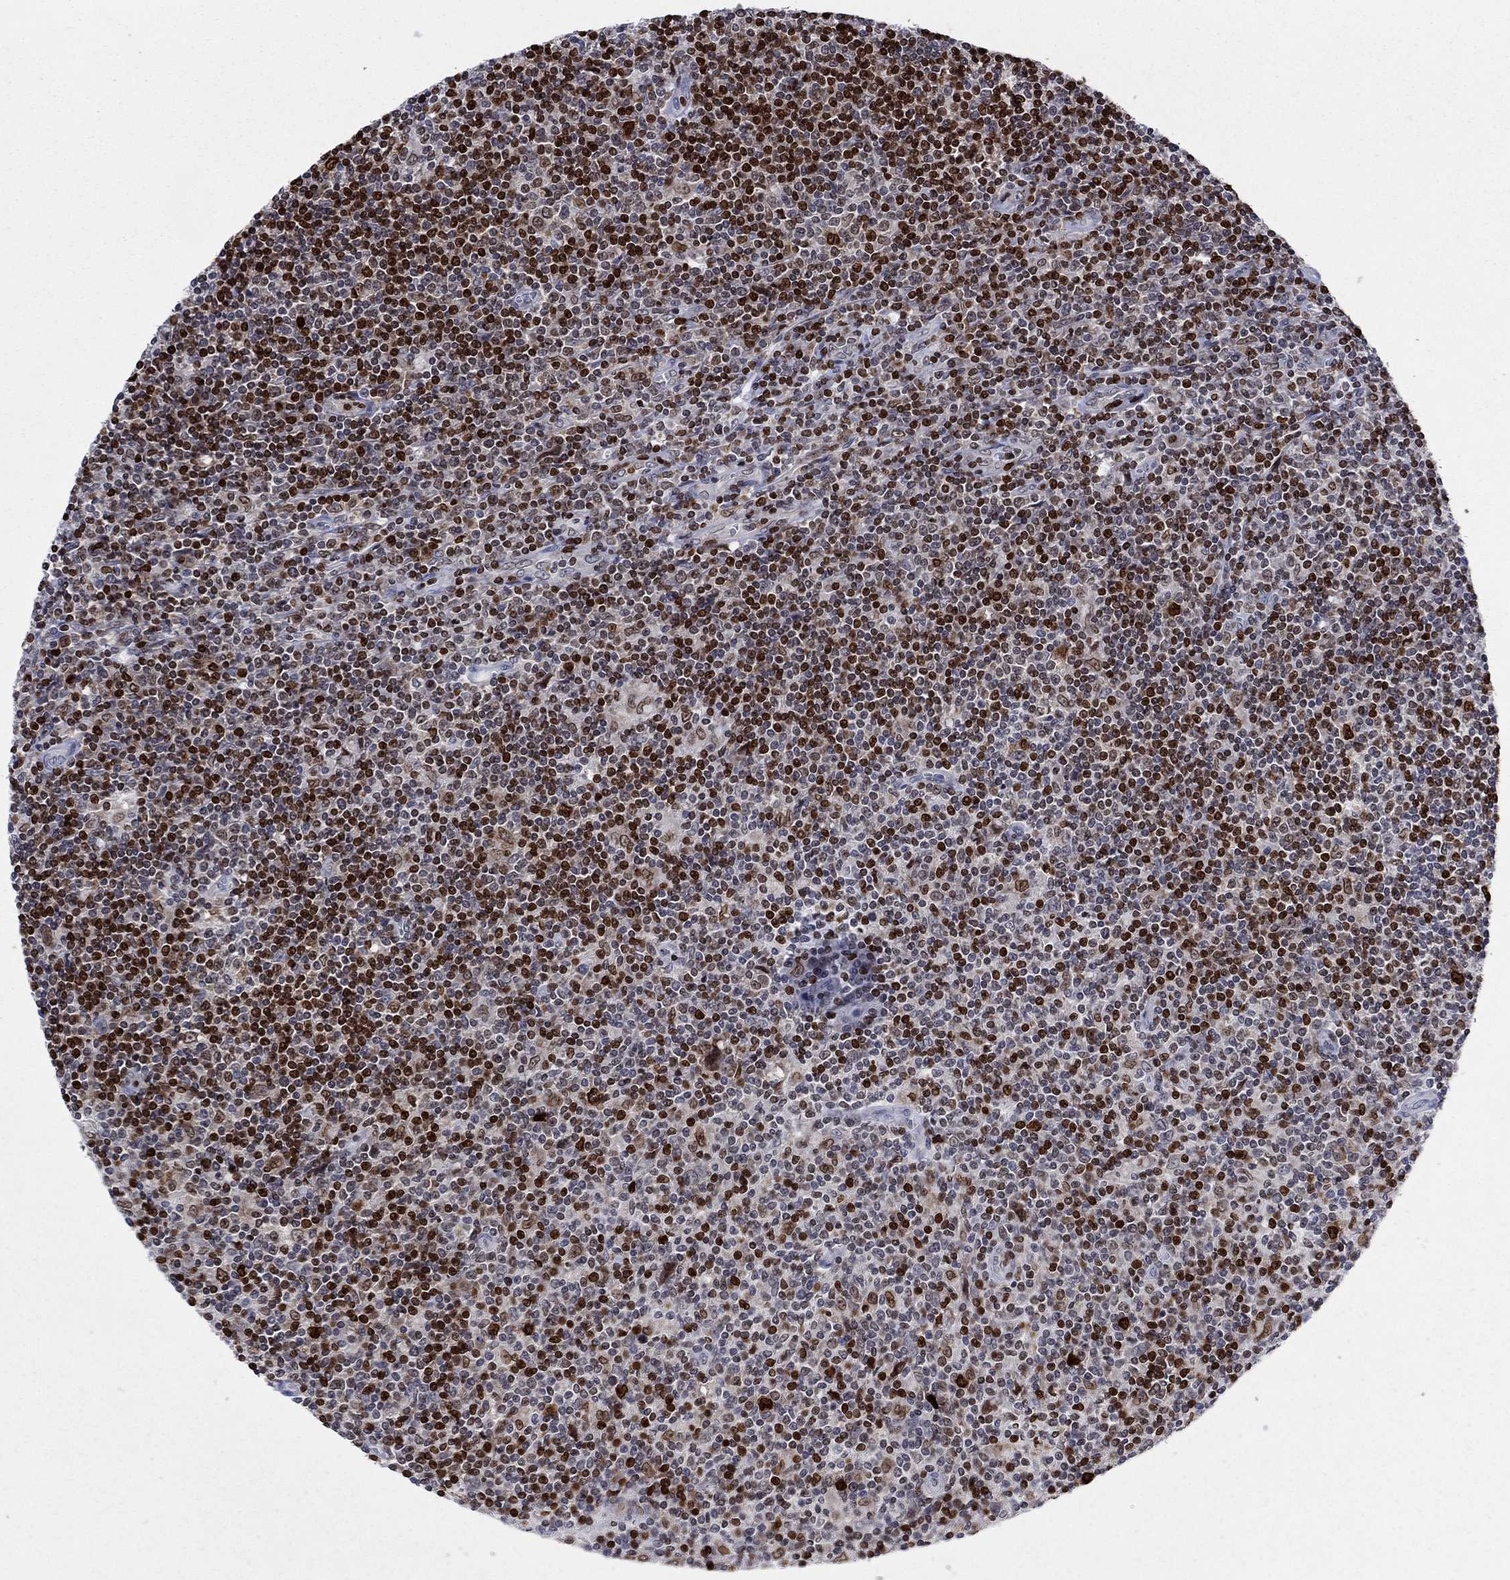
{"staining": {"intensity": "strong", "quantity": ">75%", "location": "nuclear"}, "tissue": "lymphoma", "cell_type": "Tumor cells", "image_type": "cancer", "snomed": [{"axis": "morphology", "description": "Hodgkin's disease, NOS"}, {"axis": "topography", "description": "Lymph node"}], "caption": "Immunohistochemistry (IHC) staining of lymphoma, which shows high levels of strong nuclear positivity in about >75% of tumor cells indicating strong nuclear protein expression. The staining was performed using DAB (brown) for protein detection and nuclei were counterstained in hematoxylin (blue).", "gene": "HMGA1", "patient": {"sex": "male", "age": 40}}